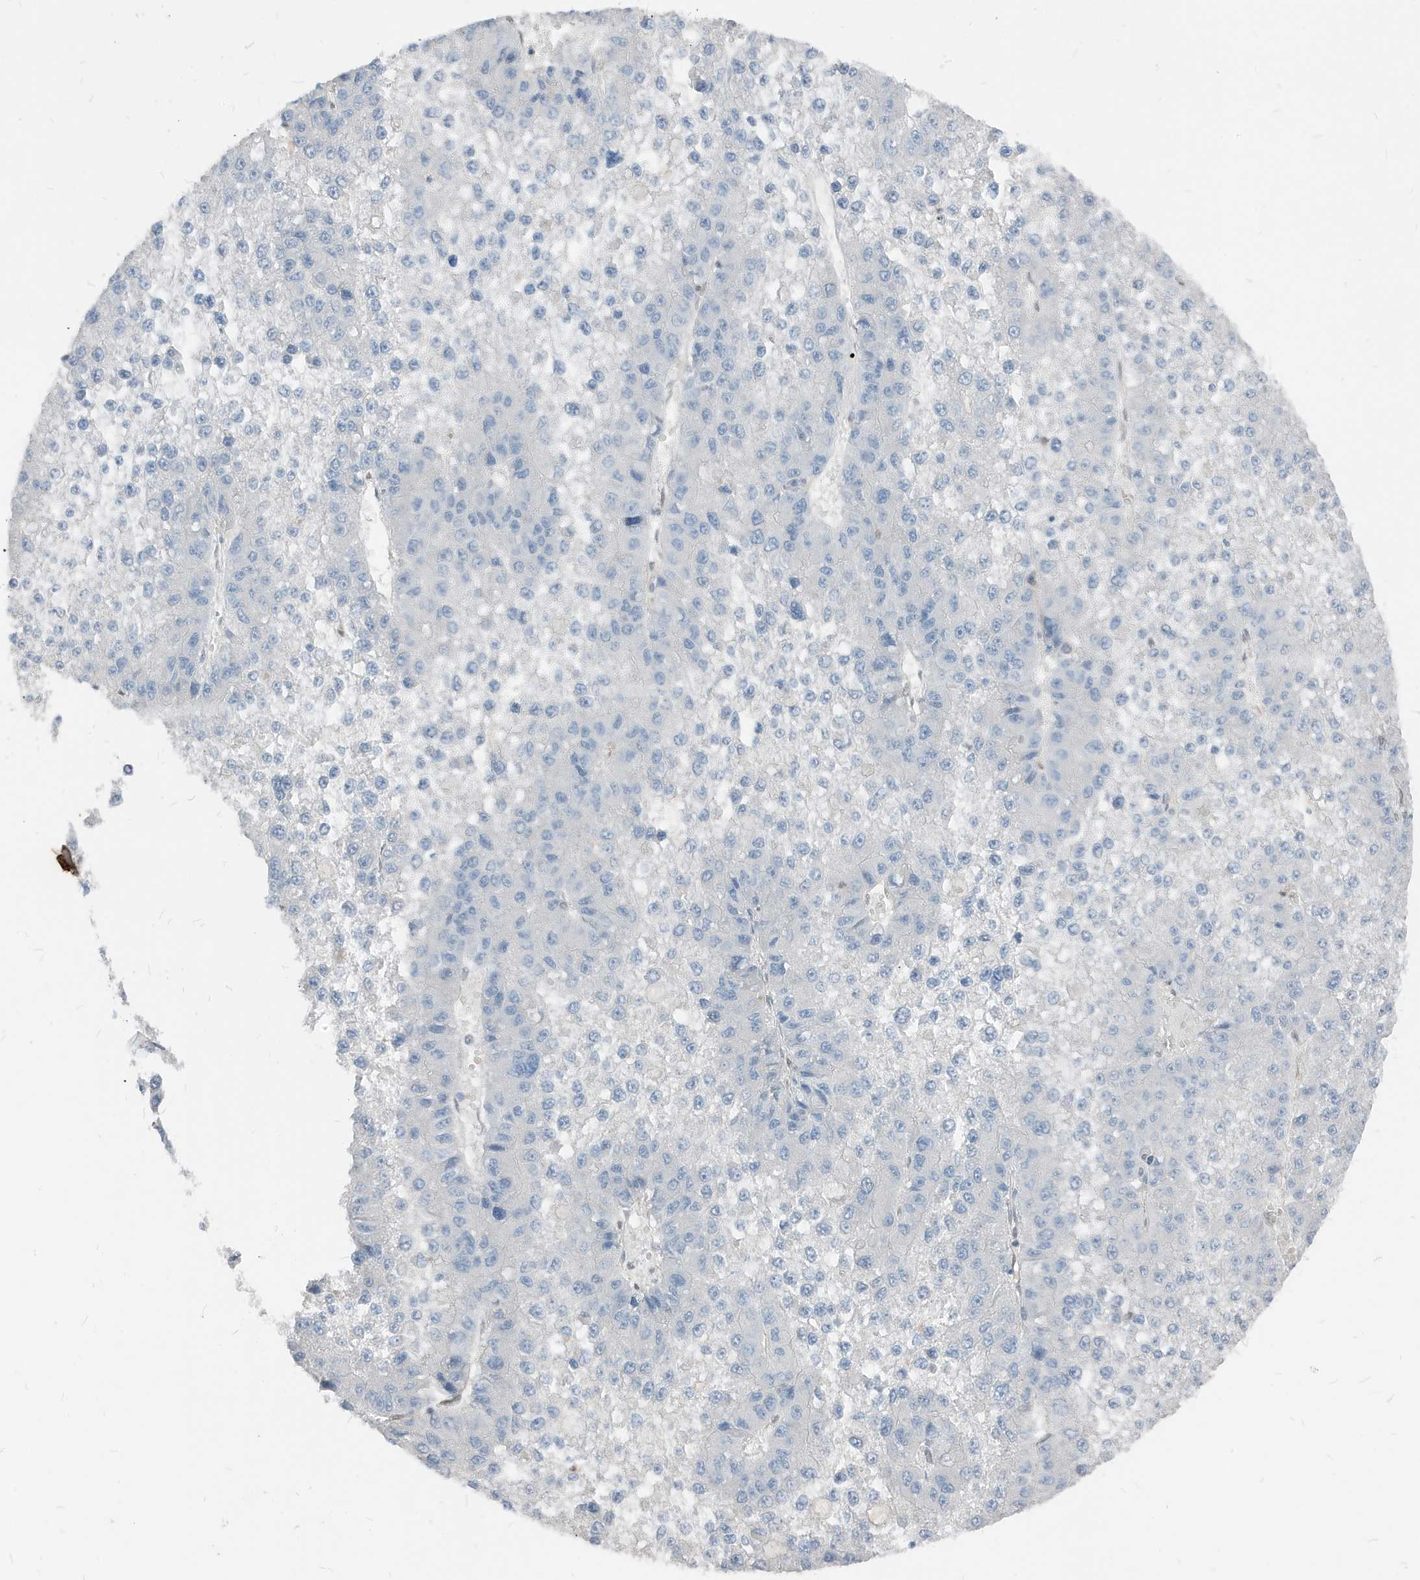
{"staining": {"intensity": "negative", "quantity": "none", "location": "none"}, "tissue": "liver cancer", "cell_type": "Tumor cells", "image_type": "cancer", "snomed": [{"axis": "morphology", "description": "Carcinoma, Hepatocellular, NOS"}, {"axis": "topography", "description": "Liver"}], "caption": "There is no significant expression in tumor cells of liver hepatocellular carcinoma. (Brightfield microscopy of DAB (3,3'-diaminobenzidine) IHC at high magnification).", "gene": "NCOA7", "patient": {"sex": "female", "age": 73}}